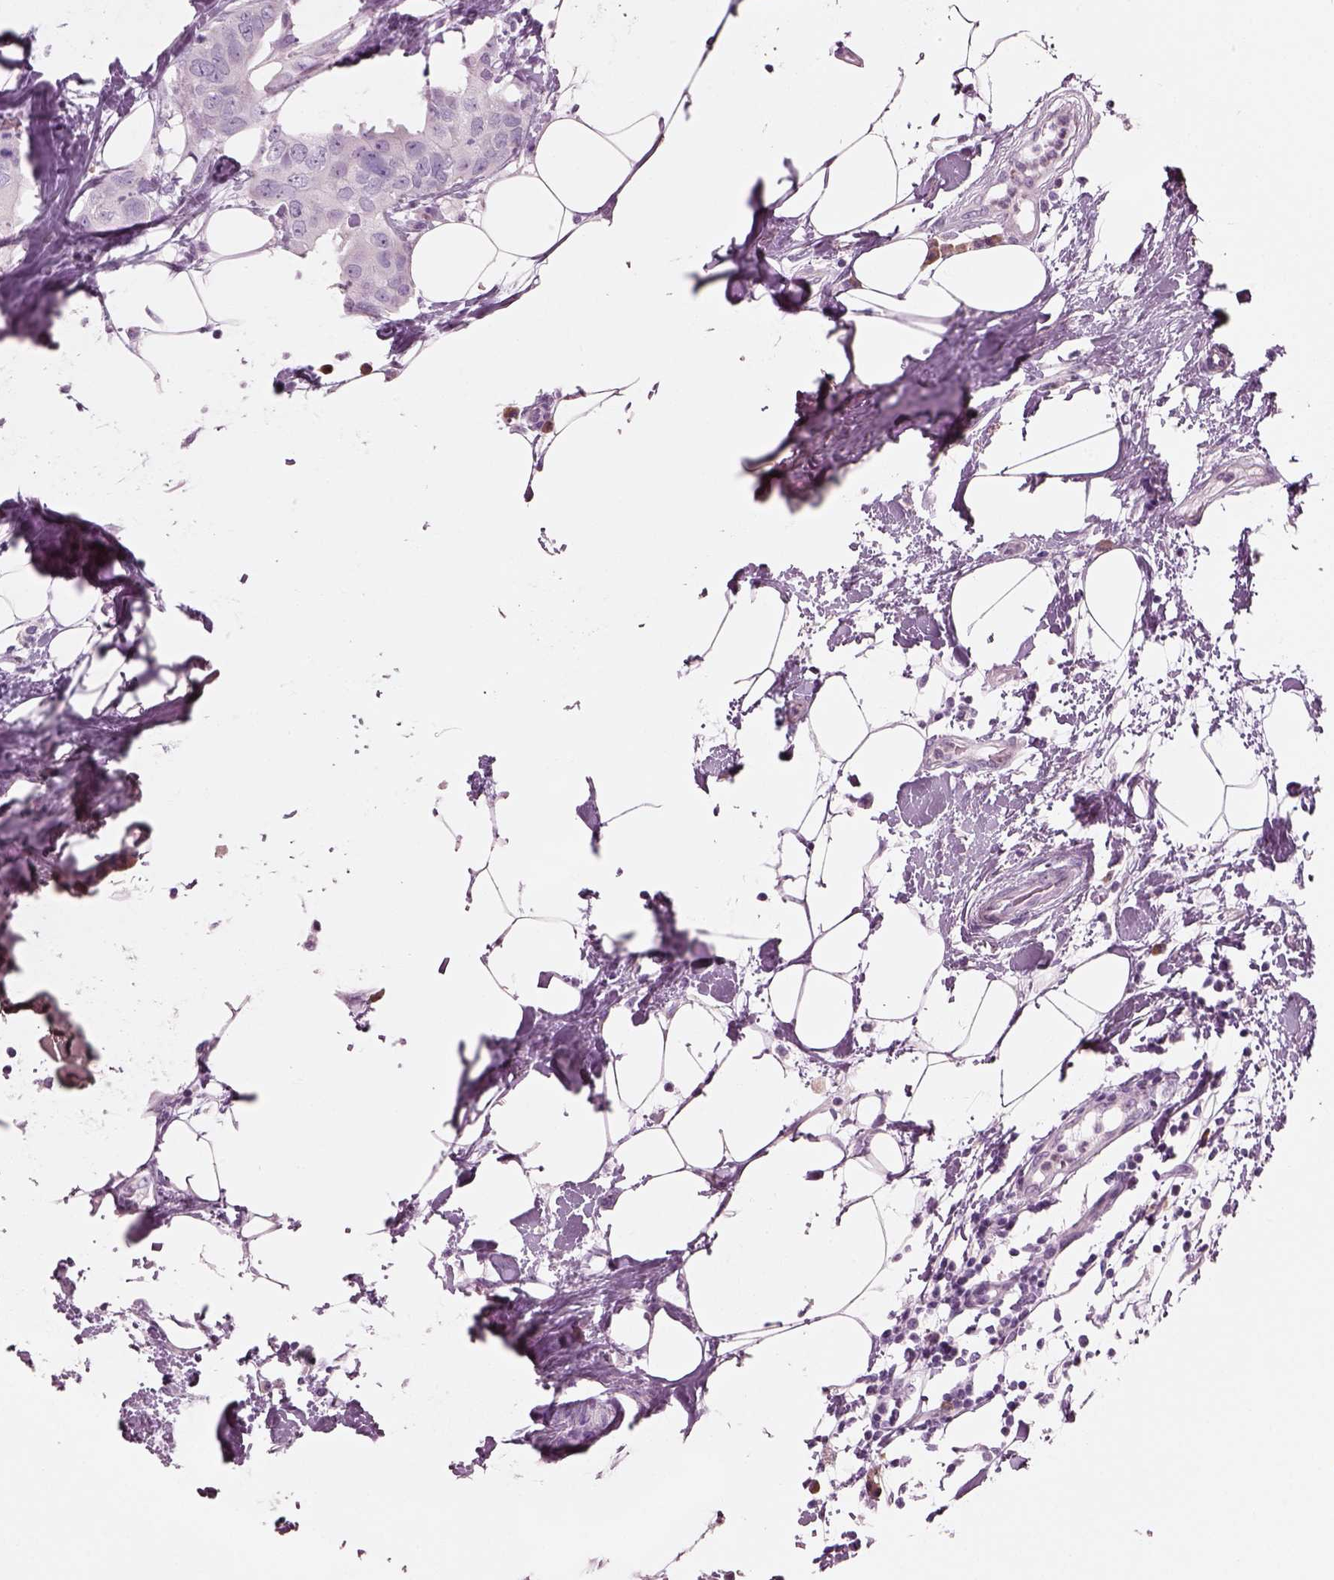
{"staining": {"intensity": "negative", "quantity": "none", "location": "none"}, "tissue": "breast cancer", "cell_type": "Tumor cells", "image_type": "cancer", "snomed": [{"axis": "morphology", "description": "Normal tissue, NOS"}, {"axis": "morphology", "description": "Duct carcinoma"}, {"axis": "topography", "description": "Breast"}], "caption": "A high-resolution photomicrograph shows immunohistochemistry (IHC) staining of breast intraductal carcinoma, which shows no significant staining in tumor cells.", "gene": "SLC27A2", "patient": {"sex": "female", "age": 40}}